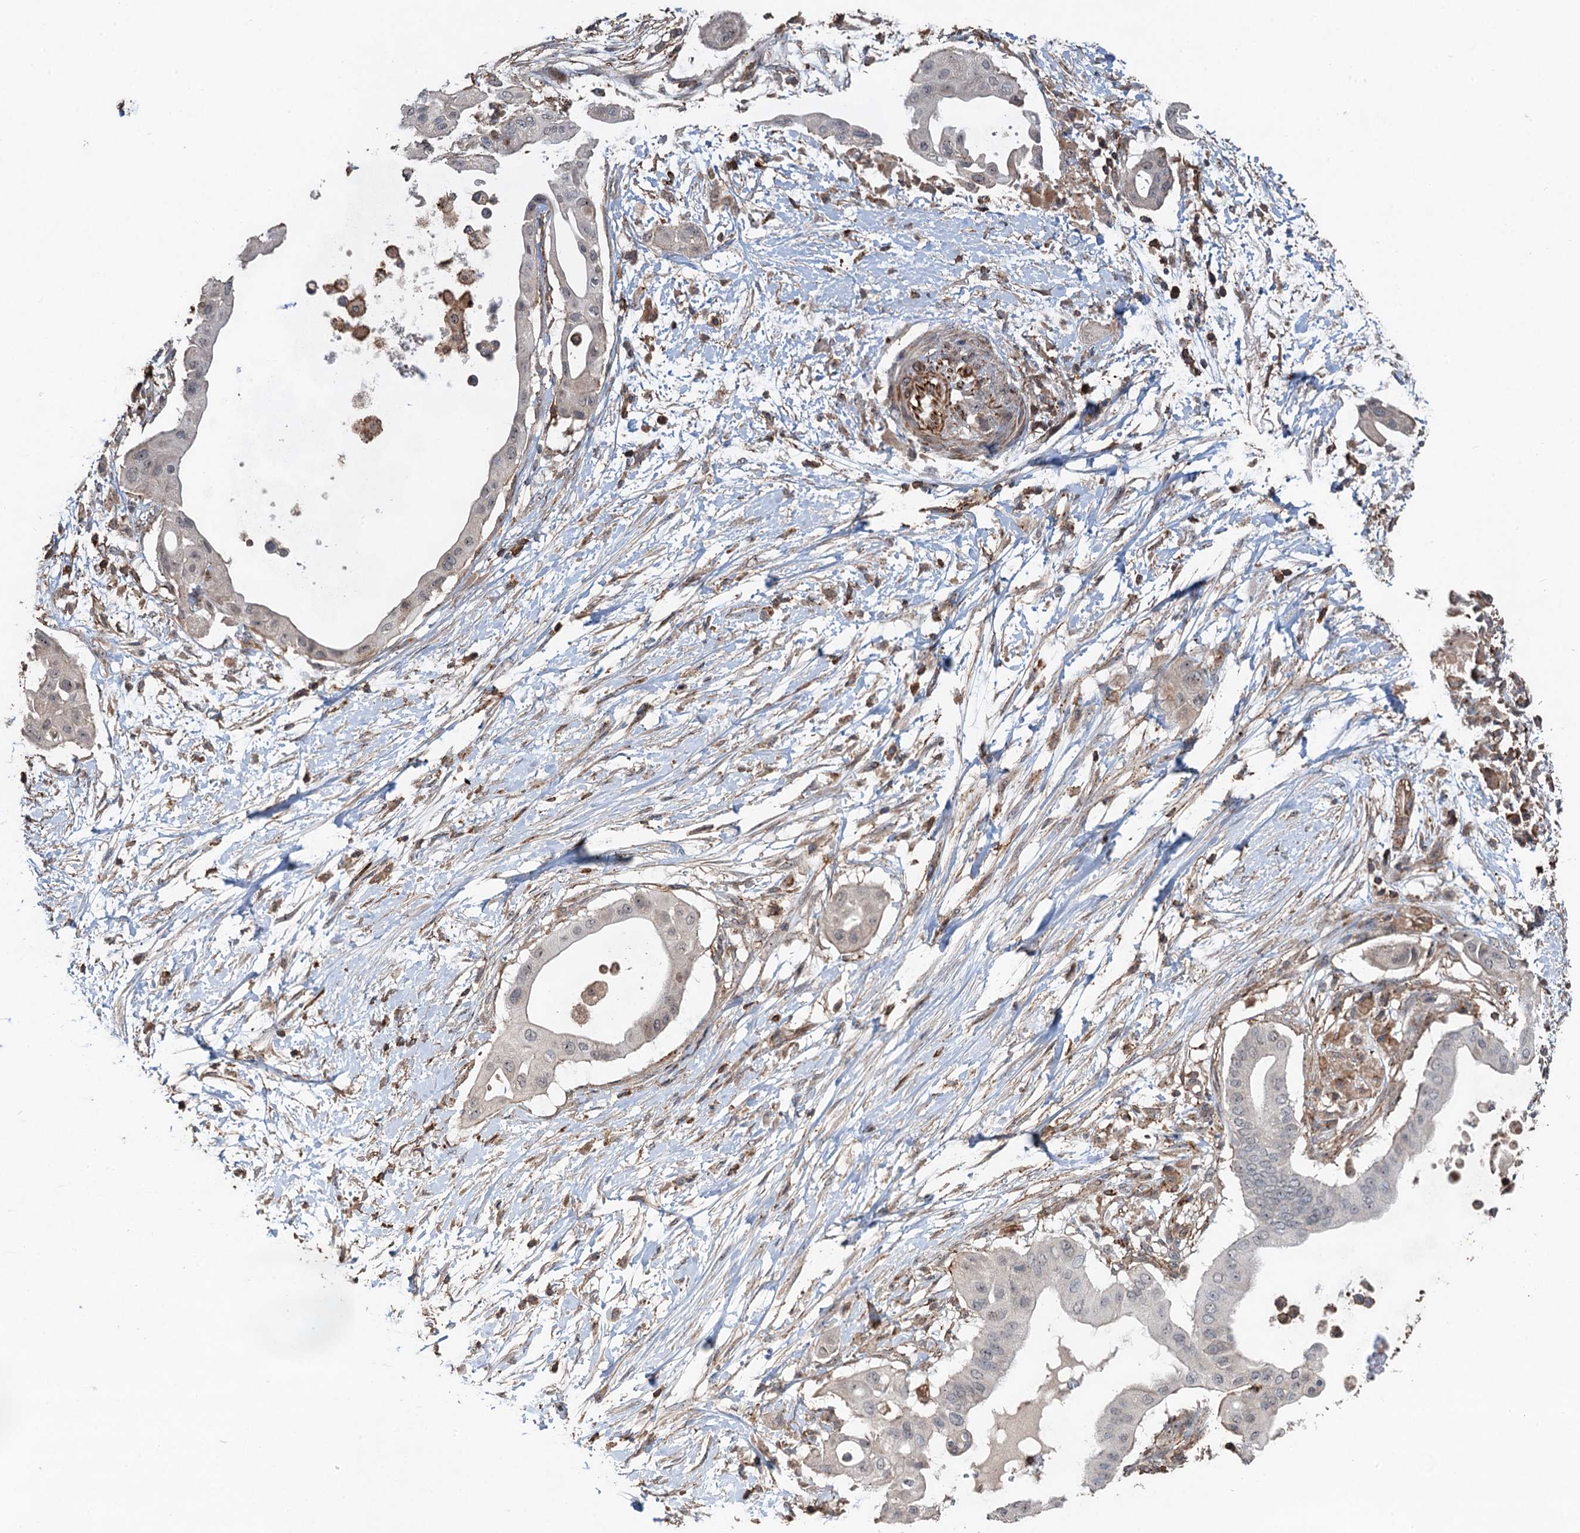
{"staining": {"intensity": "negative", "quantity": "none", "location": "none"}, "tissue": "pancreatic cancer", "cell_type": "Tumor cells", "image_type": "cancer", "snomed": [{"axis": "morphology", "description": "Adenocarcinoma, NOS"}, {"axis": "topography", "description": "Pancreas"}], "caption": "A high-resolution histopathology image shows immunohistochemistry (IHC) staining of pancreatic cancer, which reveals no significant positivity in tumor cells.", "gene": "TMA16", "patient": {"sex": "male", "age": 68}}